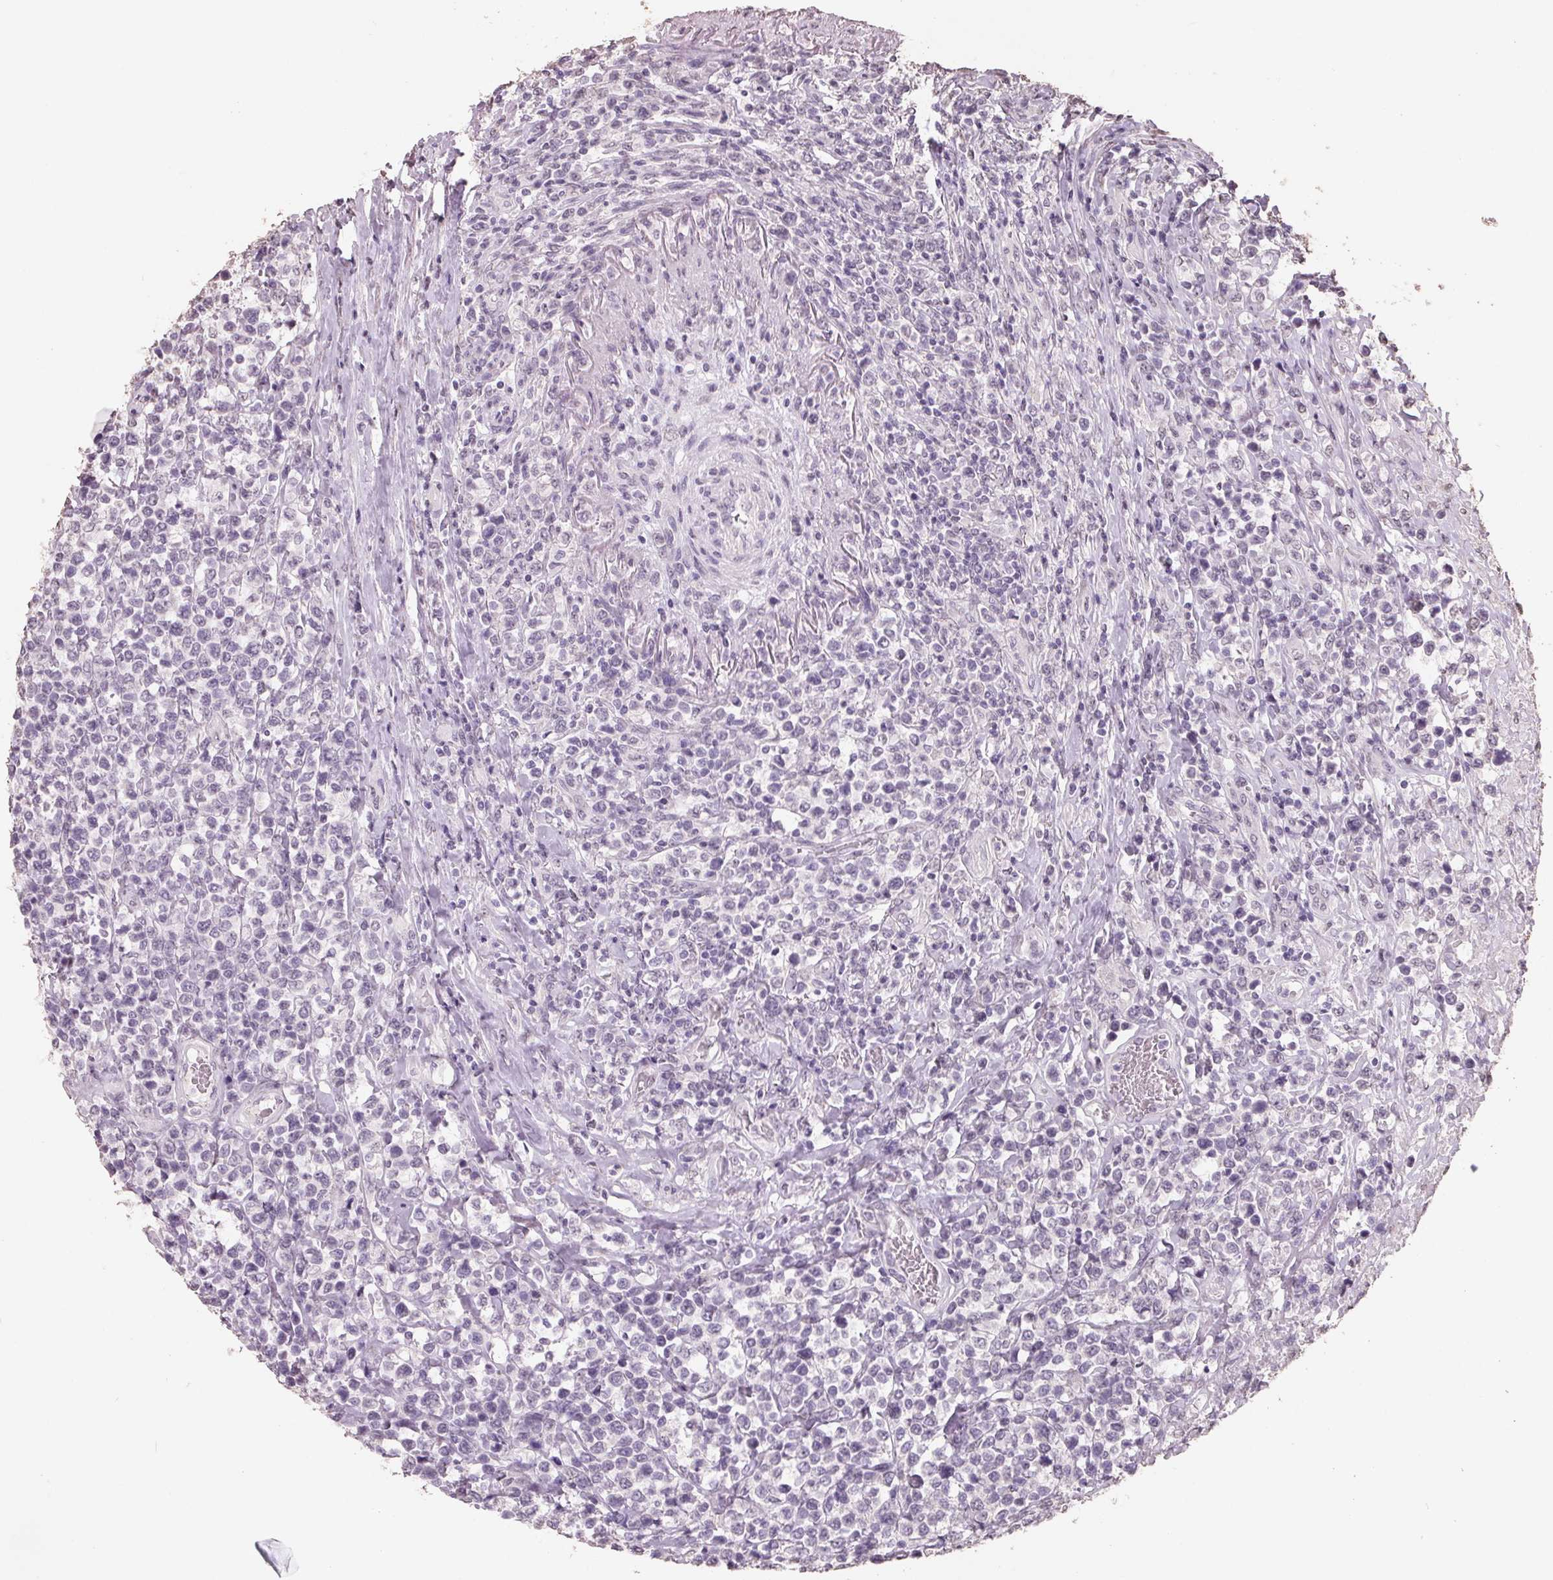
{"staining": {"intensity": "negative", "quantity": "none", "location": "none"}, "tissue": "lymphoma", "cell_type": "Tumor cells", "image_type": "cancer", "snomed": [{"axis": "morphology", "description": "Malignant lymphoma, non-Hodgkin's type, High grade"}, {"axis": "topography", "description": "Soft tissue"}], "caption": "DAB (3,3'-diaminobenzidine) immunohistochemical staining of human lymphoma demonstrates no significant positivity in tumor cells. Nuclei are stained in blue.", "gene": "FTCD", "patient": {"sex": "female", "age": 56}}